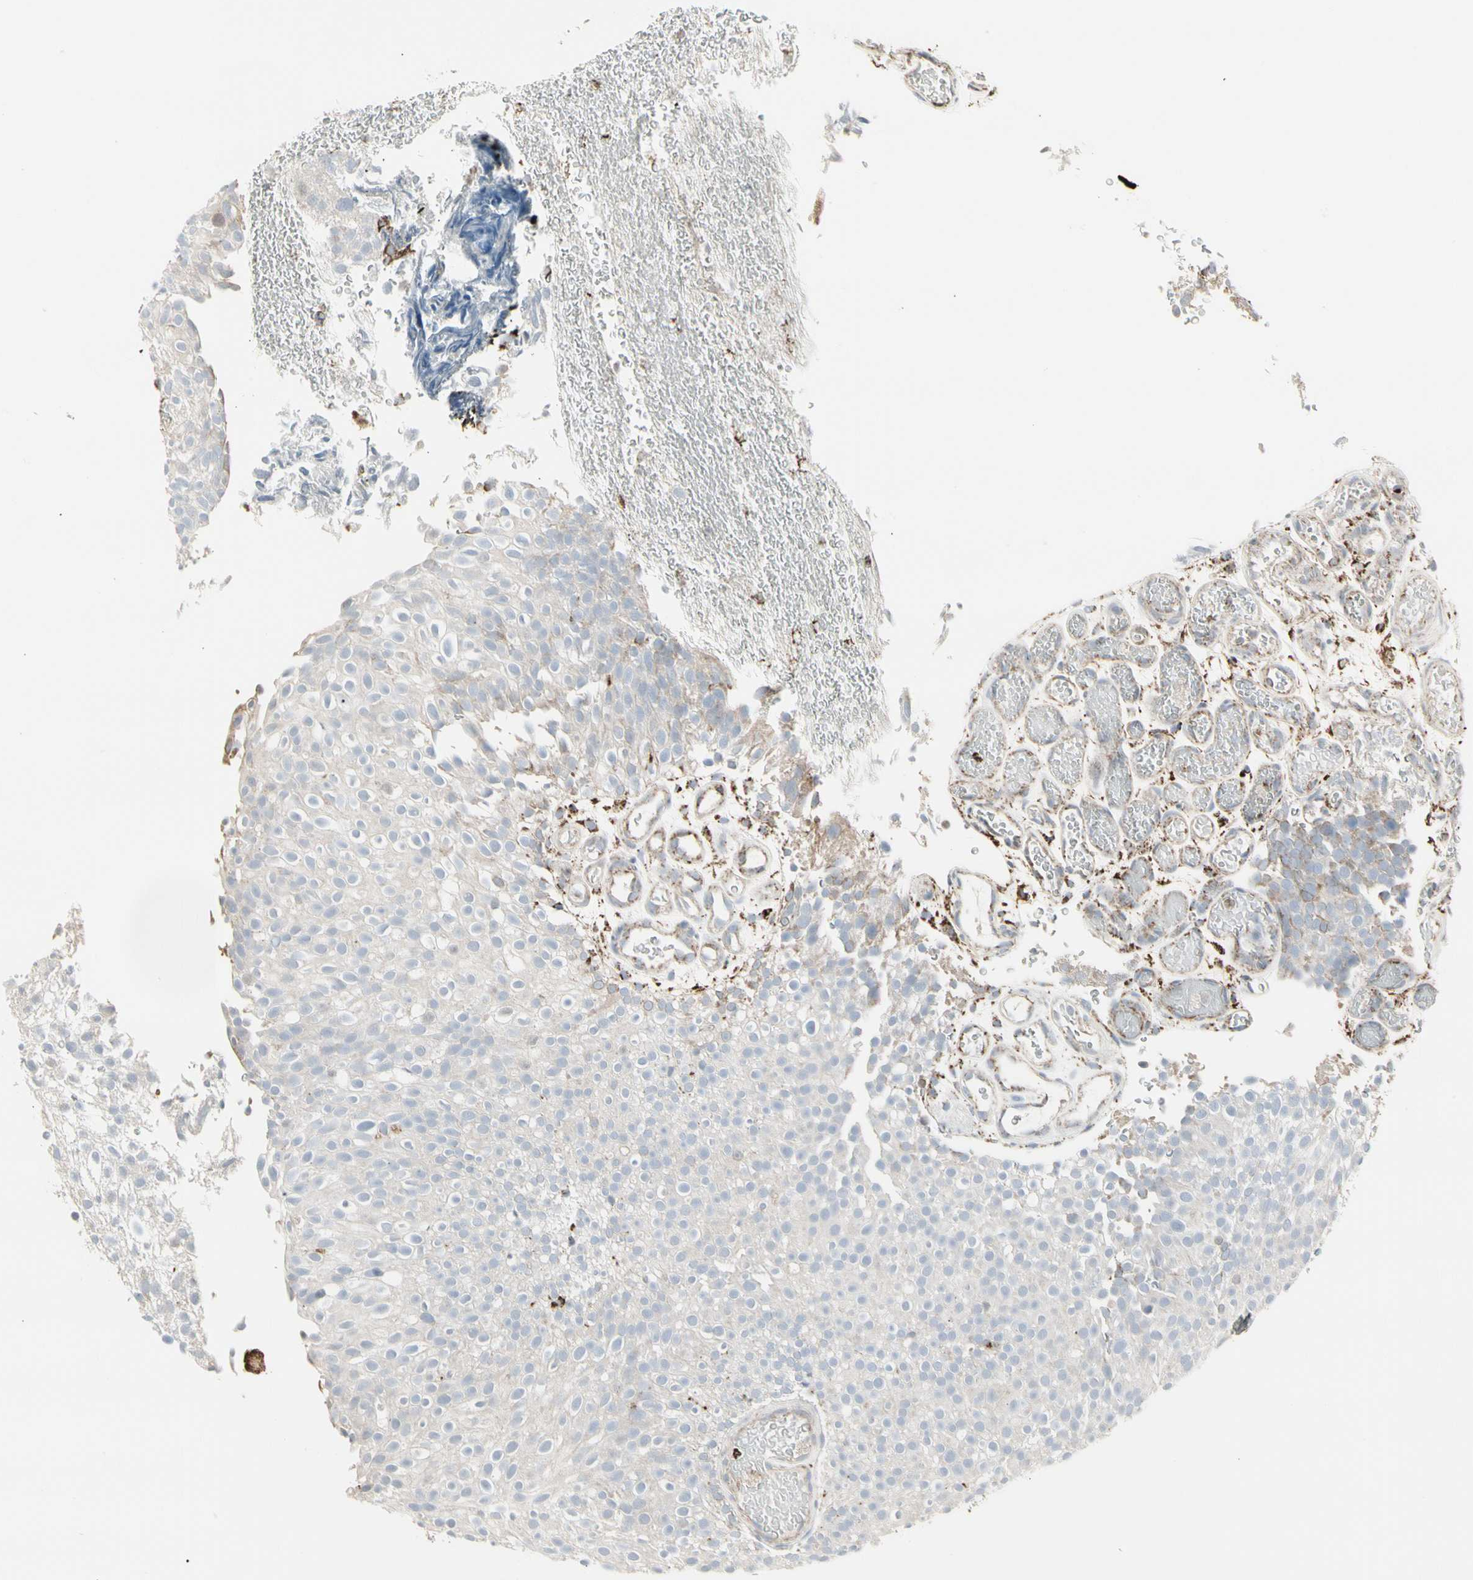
{"staining": {"intensity": "negative", "quantity": "none", "location": "none"}, "tissue": "urothelial cancer", "cell_type": "Tumor cells", "image_type": "cancer", "snomed": [{"axis": "morphology", "description": "Urothelial carcinoma, Low grade"}, {"axis": "topography", "description": "Urinary bladder"}], "caption": "The immunohistochemistry micrograph has no significant positivity in tumor cells of low-grade urothelial carcinoma tissue. (IHC, brightfield microscopy, high magnification).", "gene": "TMEM176A", "patient": {"sex": "male", "age": 78}}